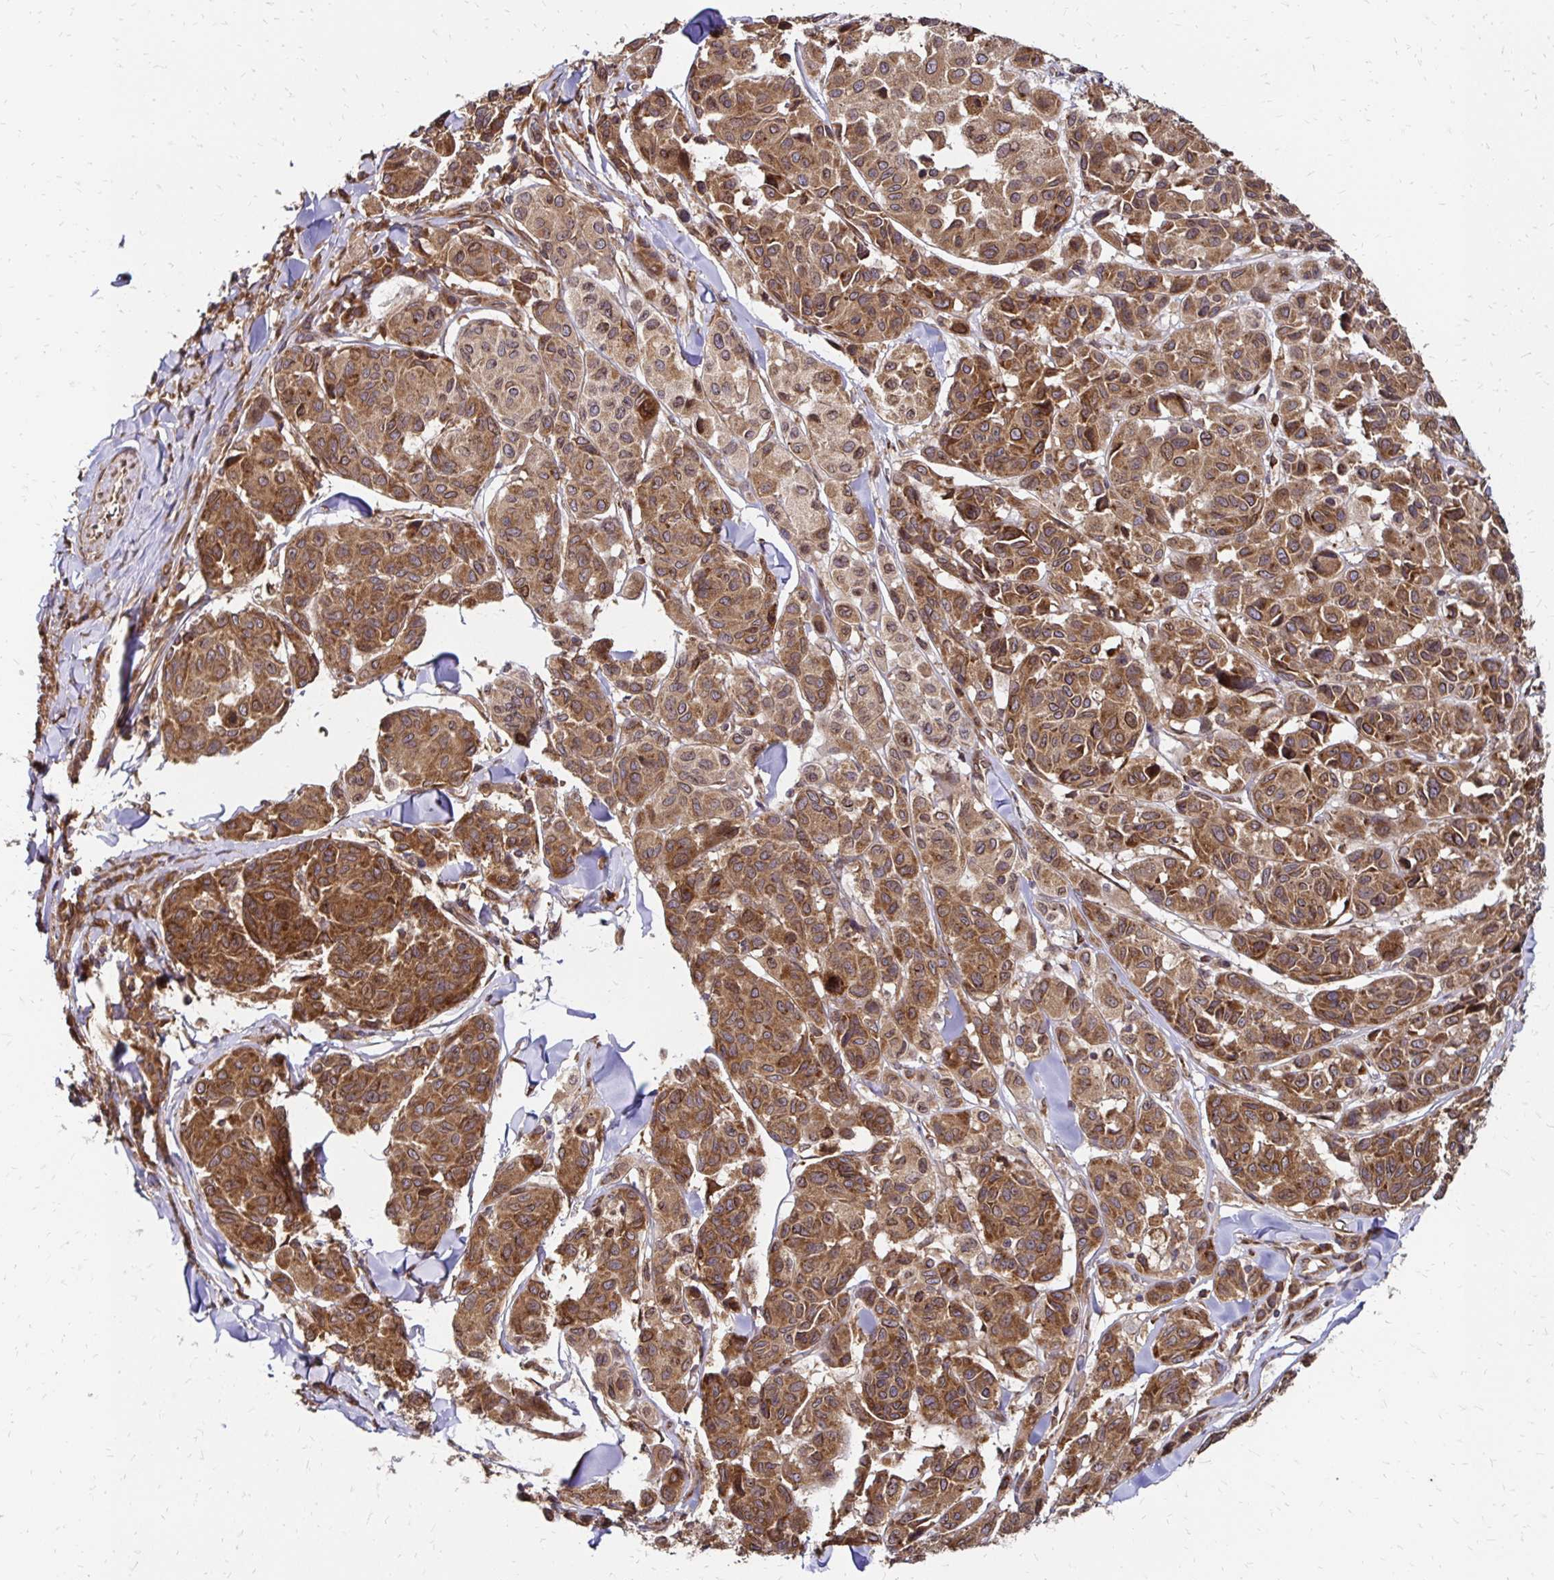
{"staining": {"intensity": "moderate", "quantity": ">75%", "location": "cytoplasmic/membranous"}, "tissue": "melanoma", "cell_type": "Tumor cells", "image_type": "cancer", "snomed": [{"axis": "morphology", "description": "Malignant melanoma, NOS"}, {"axis": "topography", "description": "Skin"}], "caption": "Moderate cytoplasmic/membranous expression is appreciated in approximately >75% of tumor cells in malignant melanoma.", "gene": "ZW10", "patient": {"sex": "female", "age": 66}}